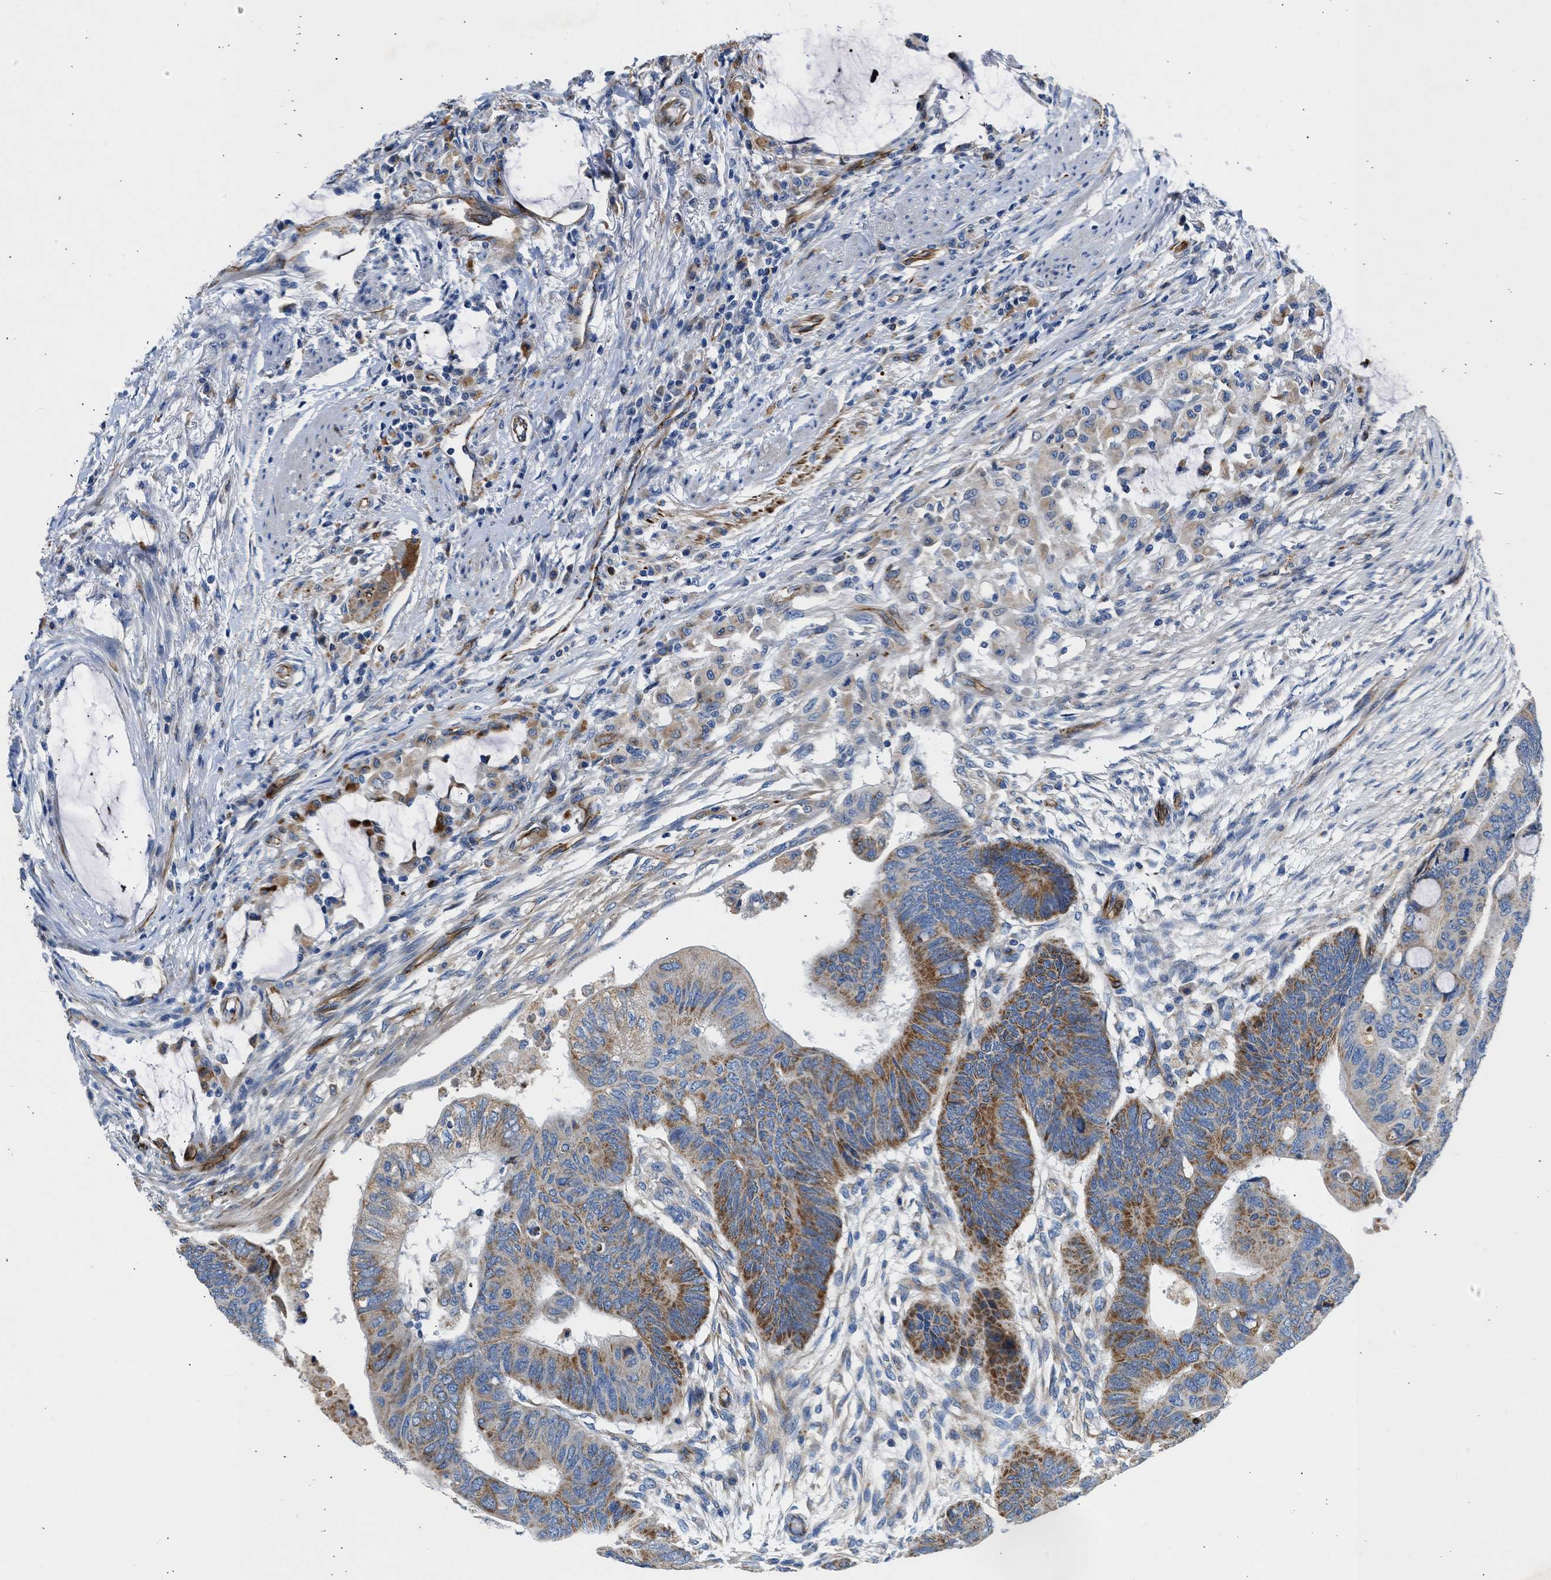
{"staining": {"intensity": "moderate", "quantity": ">75%", "location": "cytoplasmic/membranous"}, "tissue": "colorectal cancer", "cell_type": "Tumor cells", "image_type": "cancer", "snomed": [{"axis": "morphology", "description": "Normal tissue, NOS"}, {"axis": "morphology", "description": "Adenocarcinoma, NOS"}, {"axis": "topography", "description": "Rectum"}, {"axis": "topography", "description": "Peripheral nerve tissue"}], "caption": "Moderate cytoplasmic/membranous staining for a protein is seen in about >75% of tumor cells of colorectal adenocarcinoma using IHC.", "gene": "ULK4", "patient": {"sex": "male", "age": 92}}